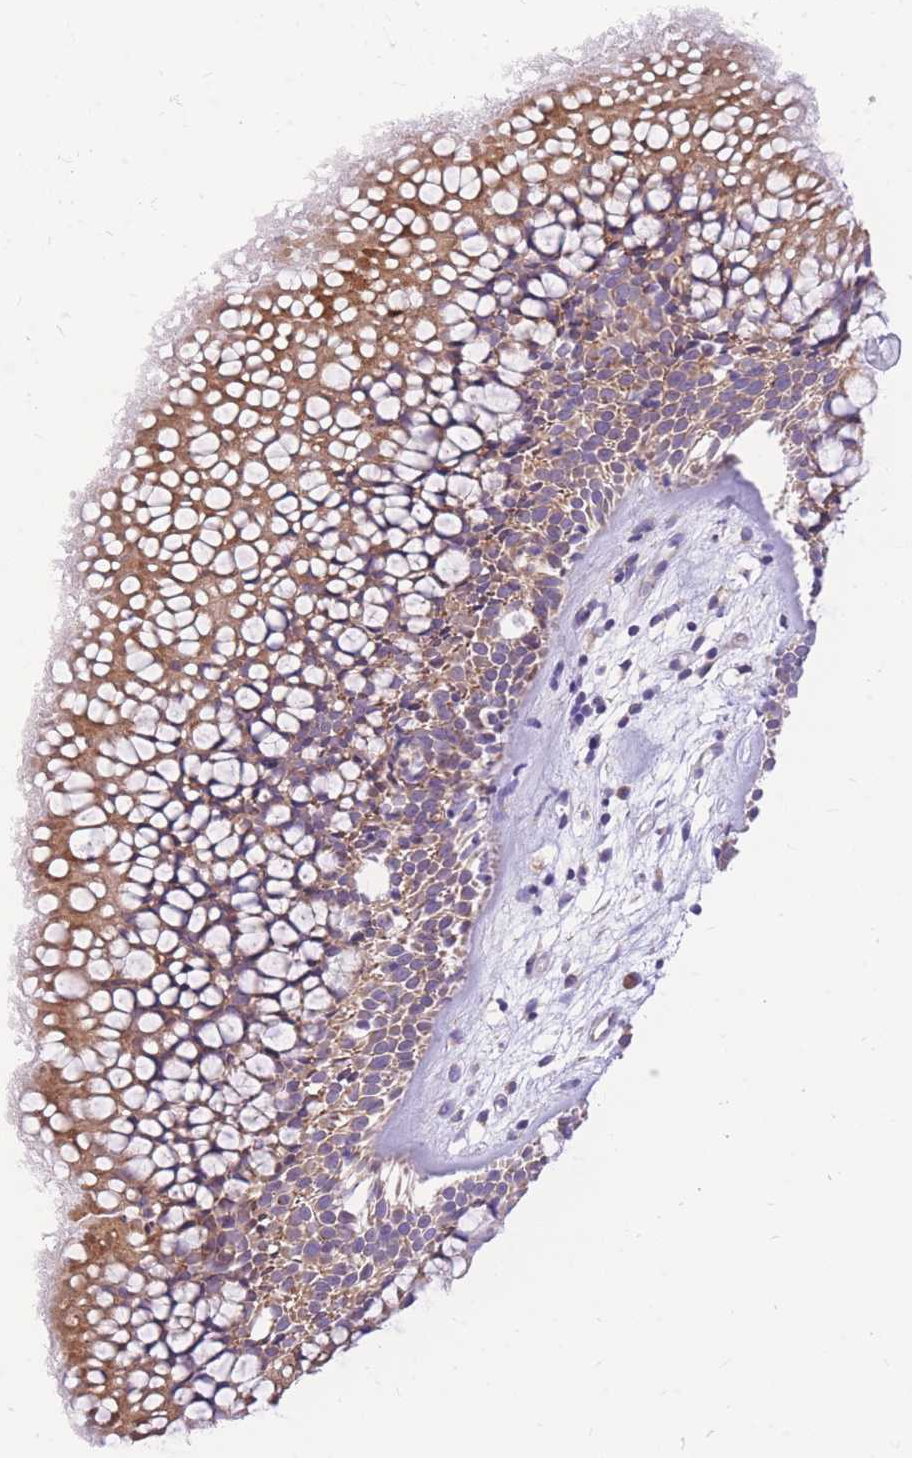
{"staining": {"intensity": "moderate", "quantity": ">75%", "location": "cytoplasmic/membranous"}, "tissue": "nasopharynx", "cell_type": "Respiratory epithelial cells", "image_type": "normal", "snomed": [{"axis": "morphology", "description": "Normal tissue, NOS"}, {"axis": "topography", "description": "Nasopharynx"}], "caption": "A micrograph of human nasopharynx stained for a protein displays moderate cytoplasmic/membranous brown staining in respiratory epithelial cells.", "gene": "TOPAZ1", "patient": {"sex": "male", "age": 65}}